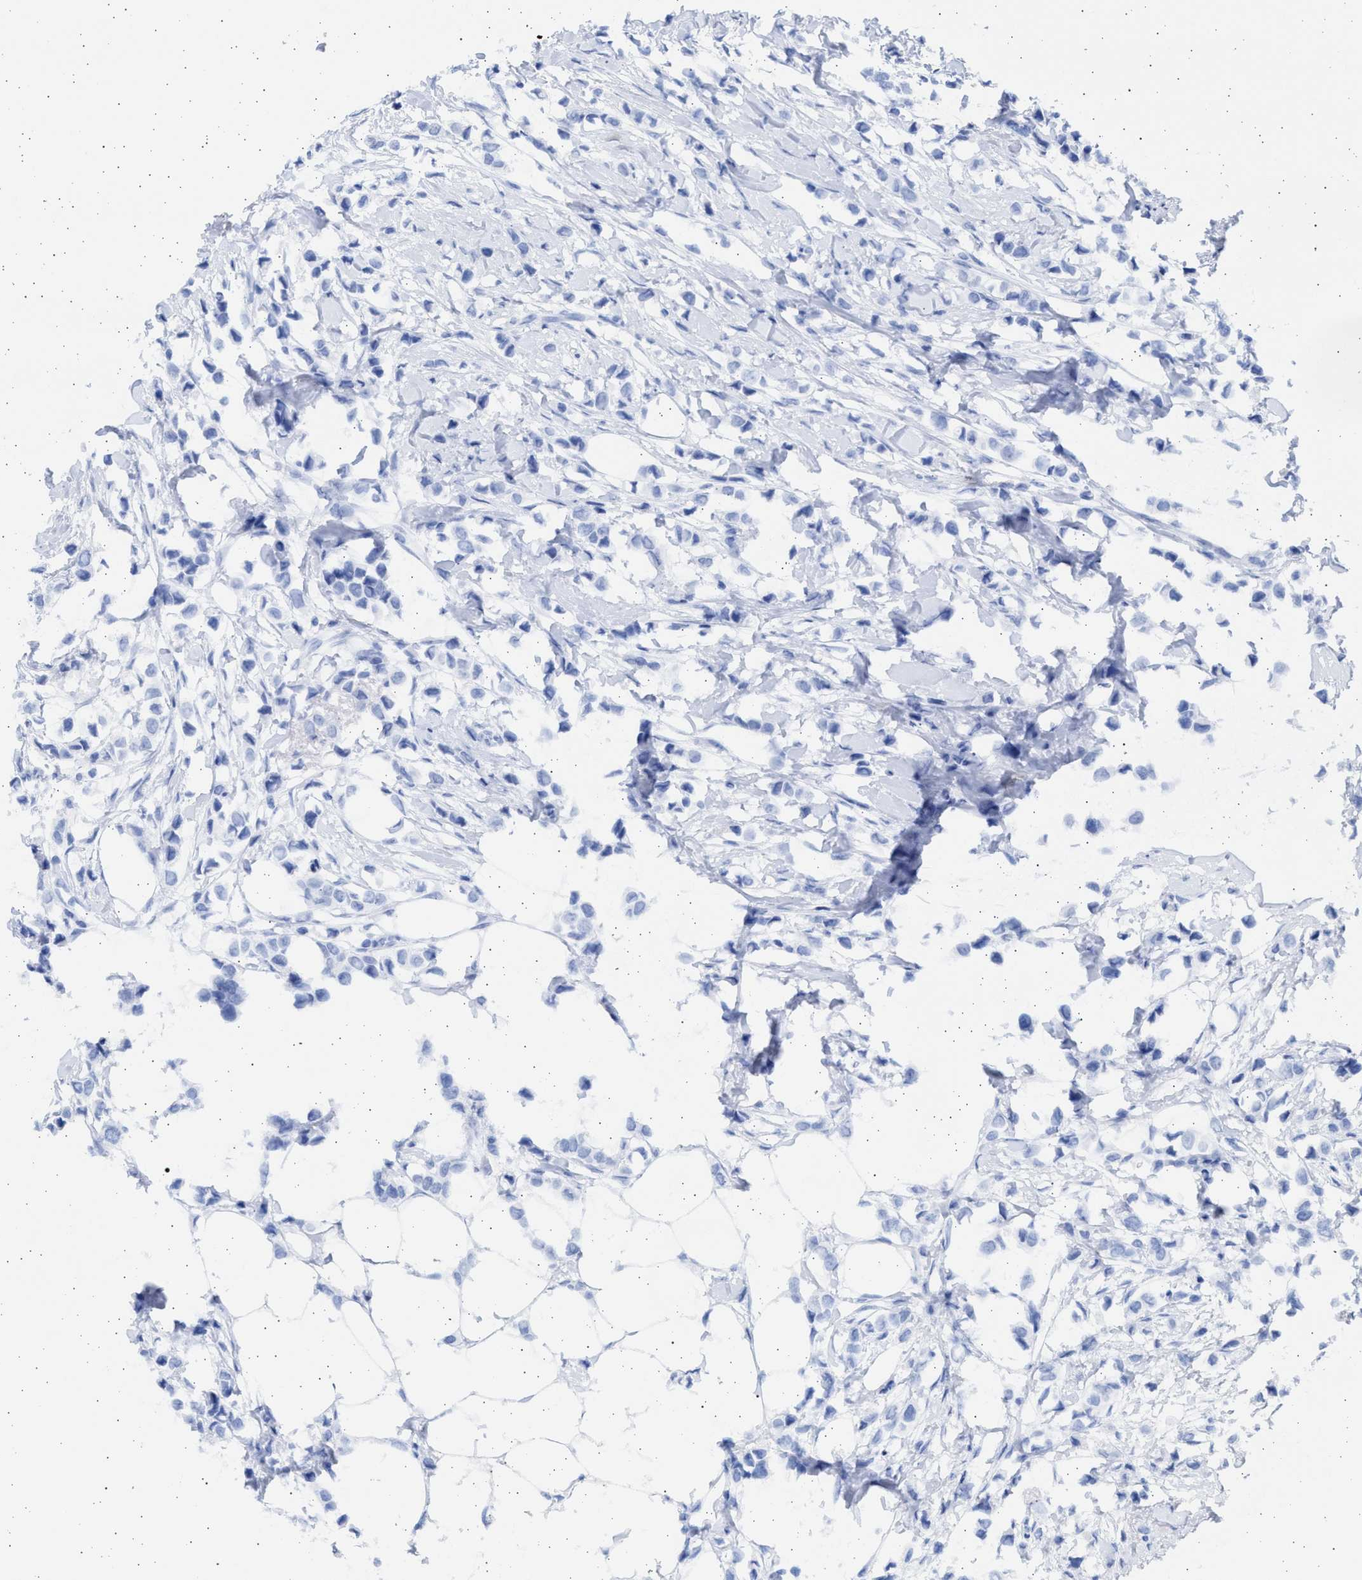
{"staining": {"intensity": "negative", "quantity": "none", "location": "none"}, "tissue": "breast cancer", "cell_type": "Tumor cells", "image_type": "cancer", "snomed": [{"axis": "morphology", "description": "Lobular carcinoma"}, {"axis": "topography", "description": "Breast"}], "caption": "Breast cancer (lobular carcinoma) was stained to show a protein in brown. There is no significant staining in tumor cells. Nuclei are stained in blue.", "gene": "ALDOC", "patient": {"sex": "female", "age": 51}}